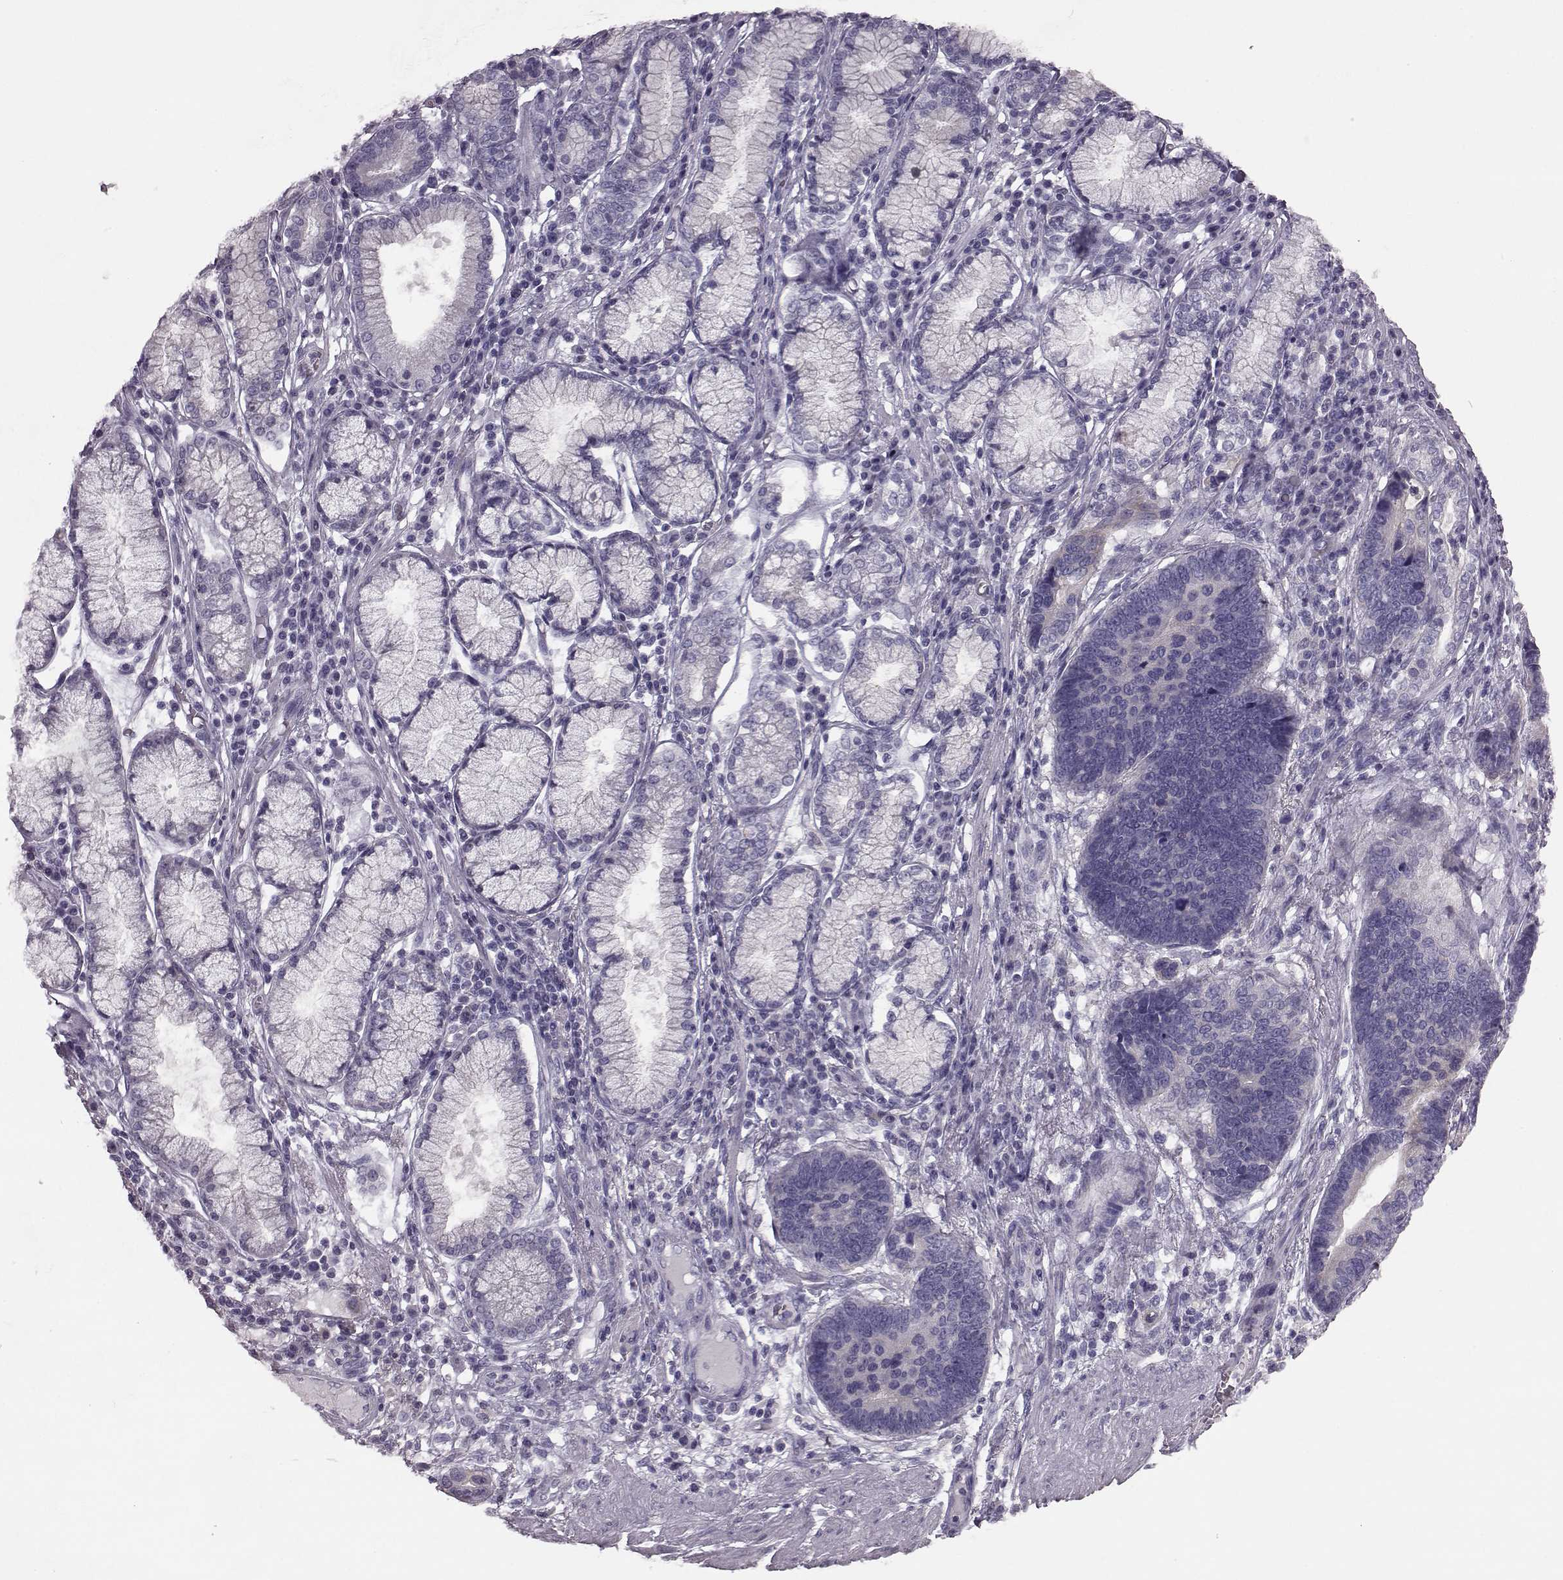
{"staining": {"intensity": "negative", "quantity": "none", "location": "none"}, "tissue": "stomach cancer", "cell_type": "Tumor cells", "image_type": "cancer", "snomed": [{"axis": "morphology", "description": "Adenocarcinoma, NOS"}, {"axis": "topography", "description": "Stomach"}], "caption": "Micrograph shows no significant protein staining in tumor cells of stomach adenocarcinoma.", "gene": "KRT85", "patient": {"sex": "male", "age": 84}}